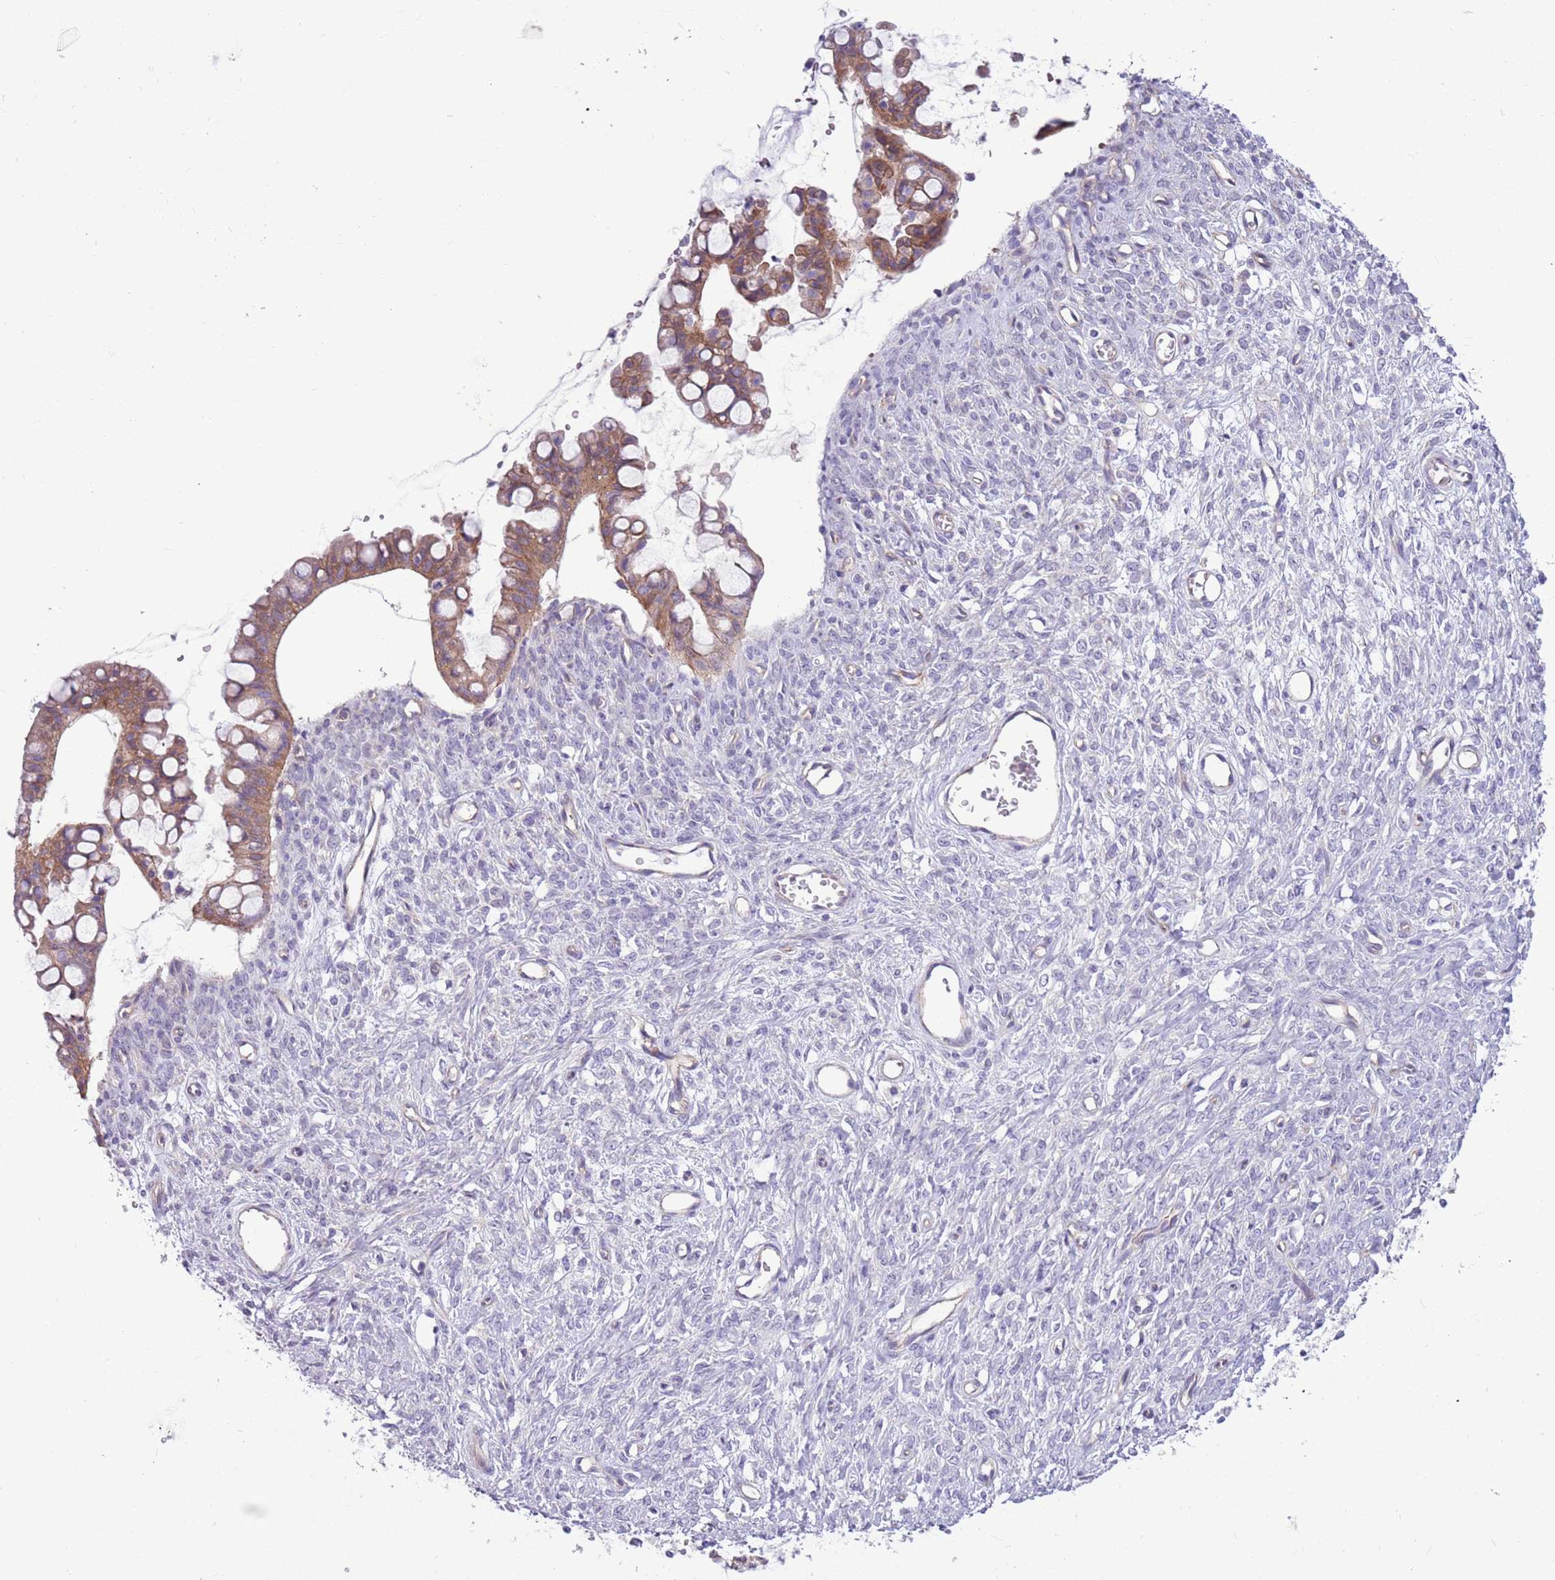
{"staining": {"intensity": "moderate", "quantity": ">75%", "location": "cytoplasmic/membranous"}, "tissue": "ovarian cancer", "cell_type": "Tumor cells", "image_type": "cancer", "snomed": [{"axis": "morphology", "description": "Cystadenocarcinoma, mucinous, NOS"}, {"axis": "topography", "description": "Ovary"}], "caption": "Mucinous cystadenocarcinoma (ovarian) stained with a protein marker displays moderate staining in tumor cells.", "gene": "PARP8", "patient": {"sex": "female", "age": 73}}